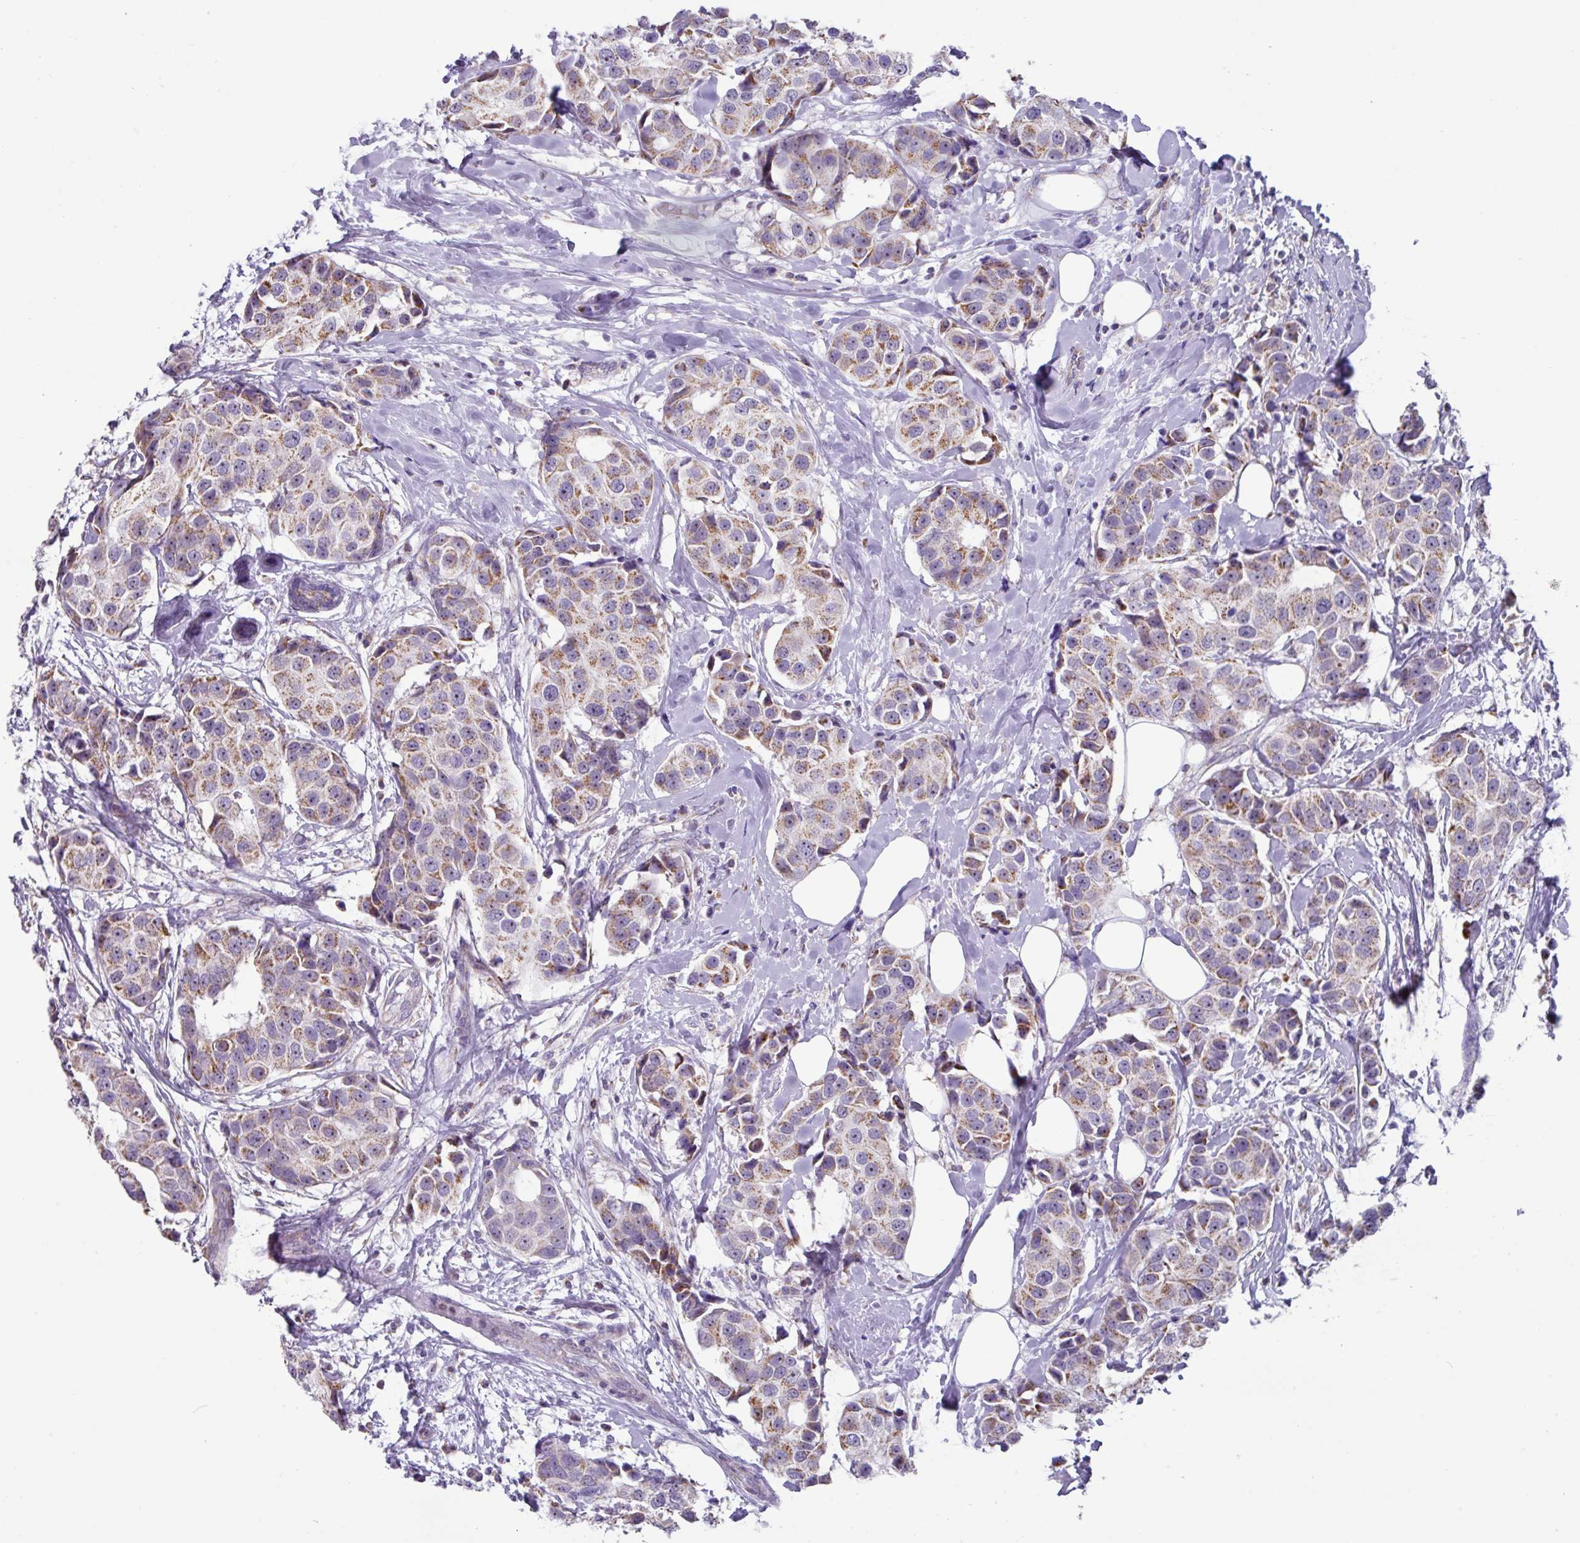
{"staining": {"intensity": "weak", "quantity": ">75%", "location": "cytoplasmic/membranous"}, "tissue": "breast cancer", "cell_type": "Tumor cells", "image_type": "cancer", "snomed": [{"axis": "morphology", "description": "Normal tissue, NOS"}, {"axis": "morphology", "description": "Duct carcinoma"}, {"axis": "topography", "description": "Breast"}], "caption": "DAB (3,3'-diaminobenzidine) immunohistochemical staining of human breast cancer exhibits weak cytoplasmic/membranous protein expression in approximately >75% of tumor cells.", "gene": "MT-ND4", "patient": {"sex": "female", "age": 39}}